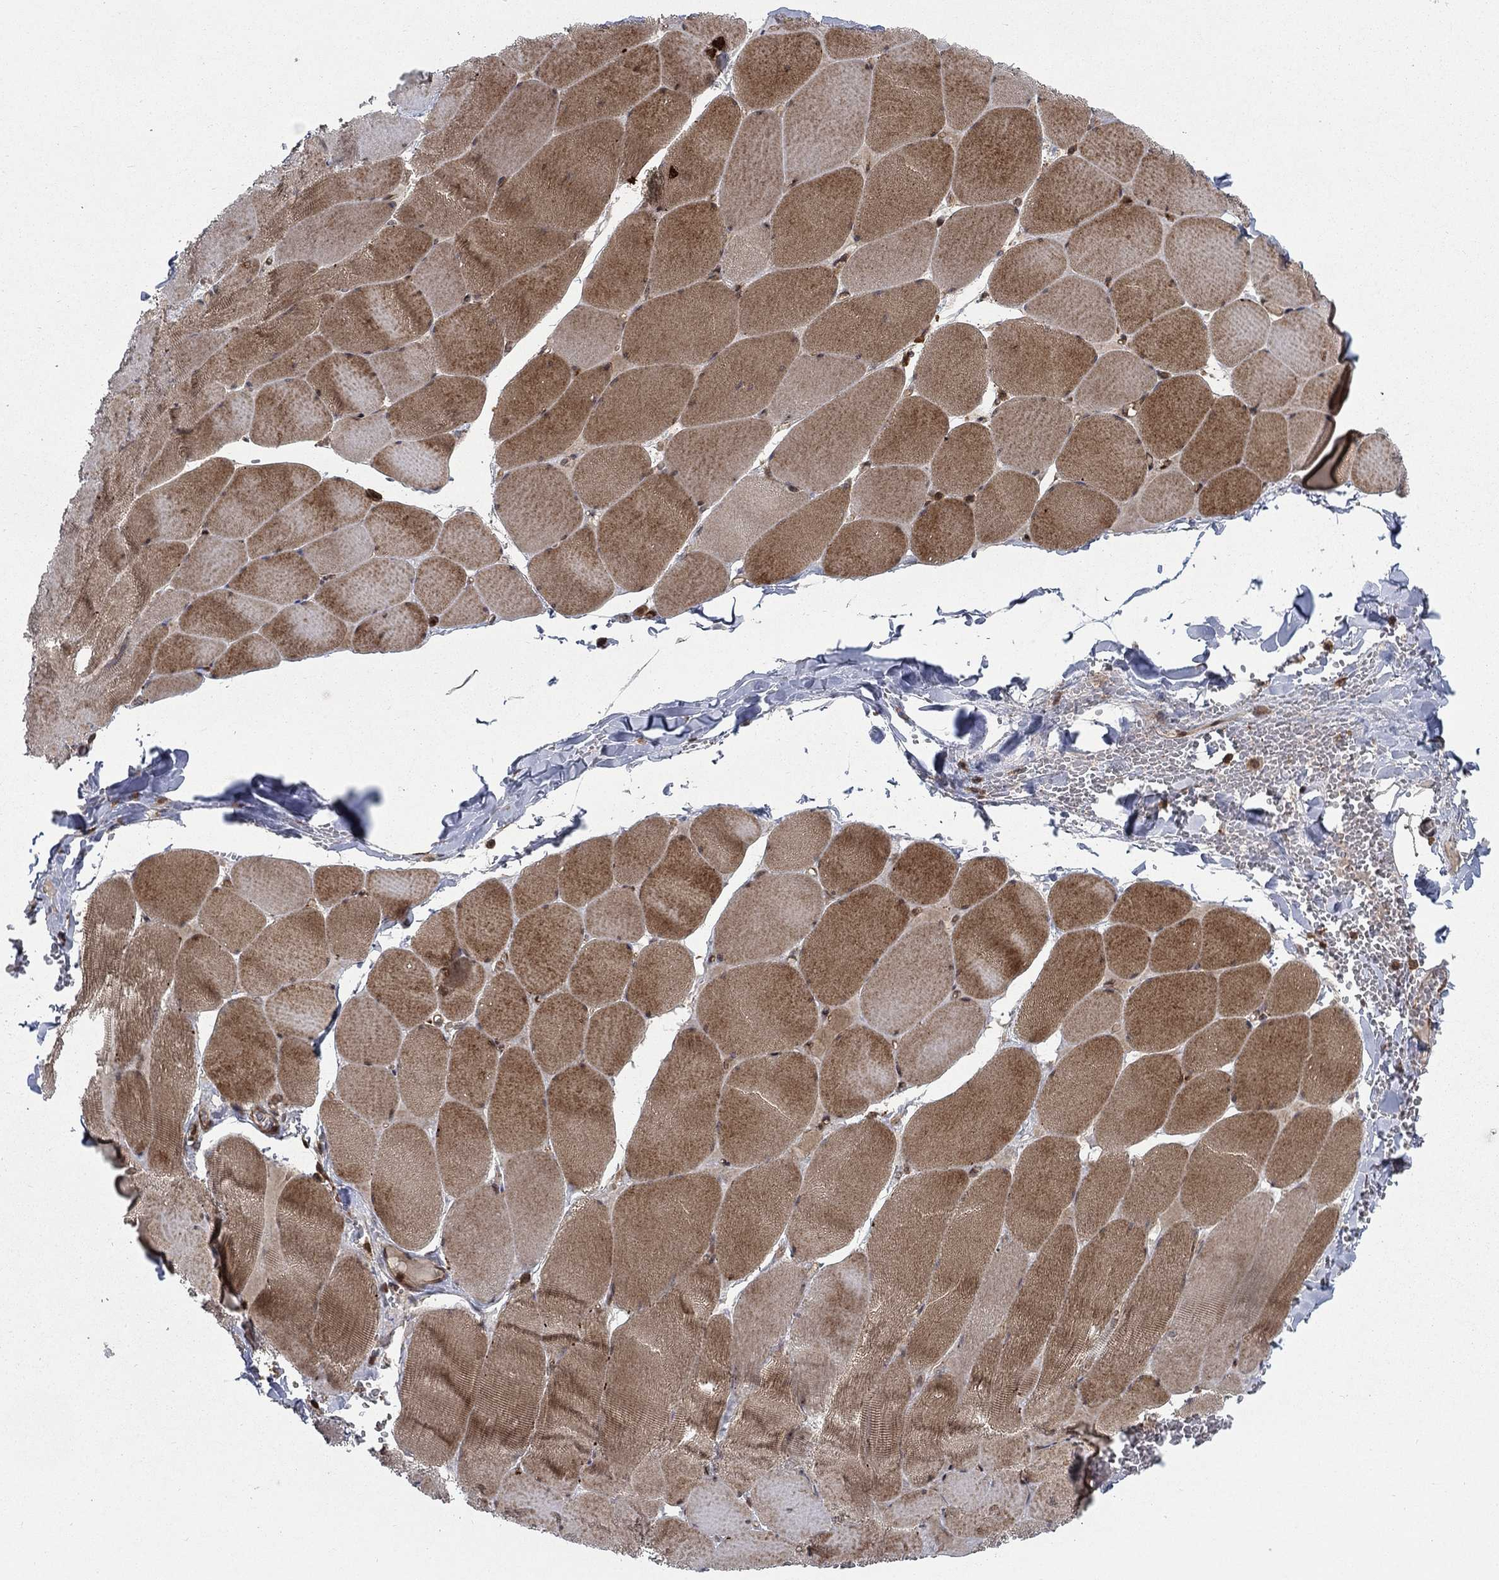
{"staining": {"intensity": "moderate", "quantity": ">75%", "location": "cytoplasmic/membranous,nuclear"}, "tissue": "skeletal muscle", "cell_type": "Myocytes", "image_type": "normal", "snomed": [{"axis": "morphology", "description": "Normal tissue, NOS"}, {"axis": "morphology", "description": "Malignant melanoma, Metastatic site"}, {"axis": "topography", "description": "Skeletal muscle"}], "caption": "Skeletal muscle stained with immunohistochemistry (IHC) demonstrates moderate cytoplasmic/membranous,nuclear expression in about >75% of myocytes. Ihc stains the protein in brown and the nuclei are stained blue.", "gene": "IFI35", "patient": {"sex": "male", "age": 50}}